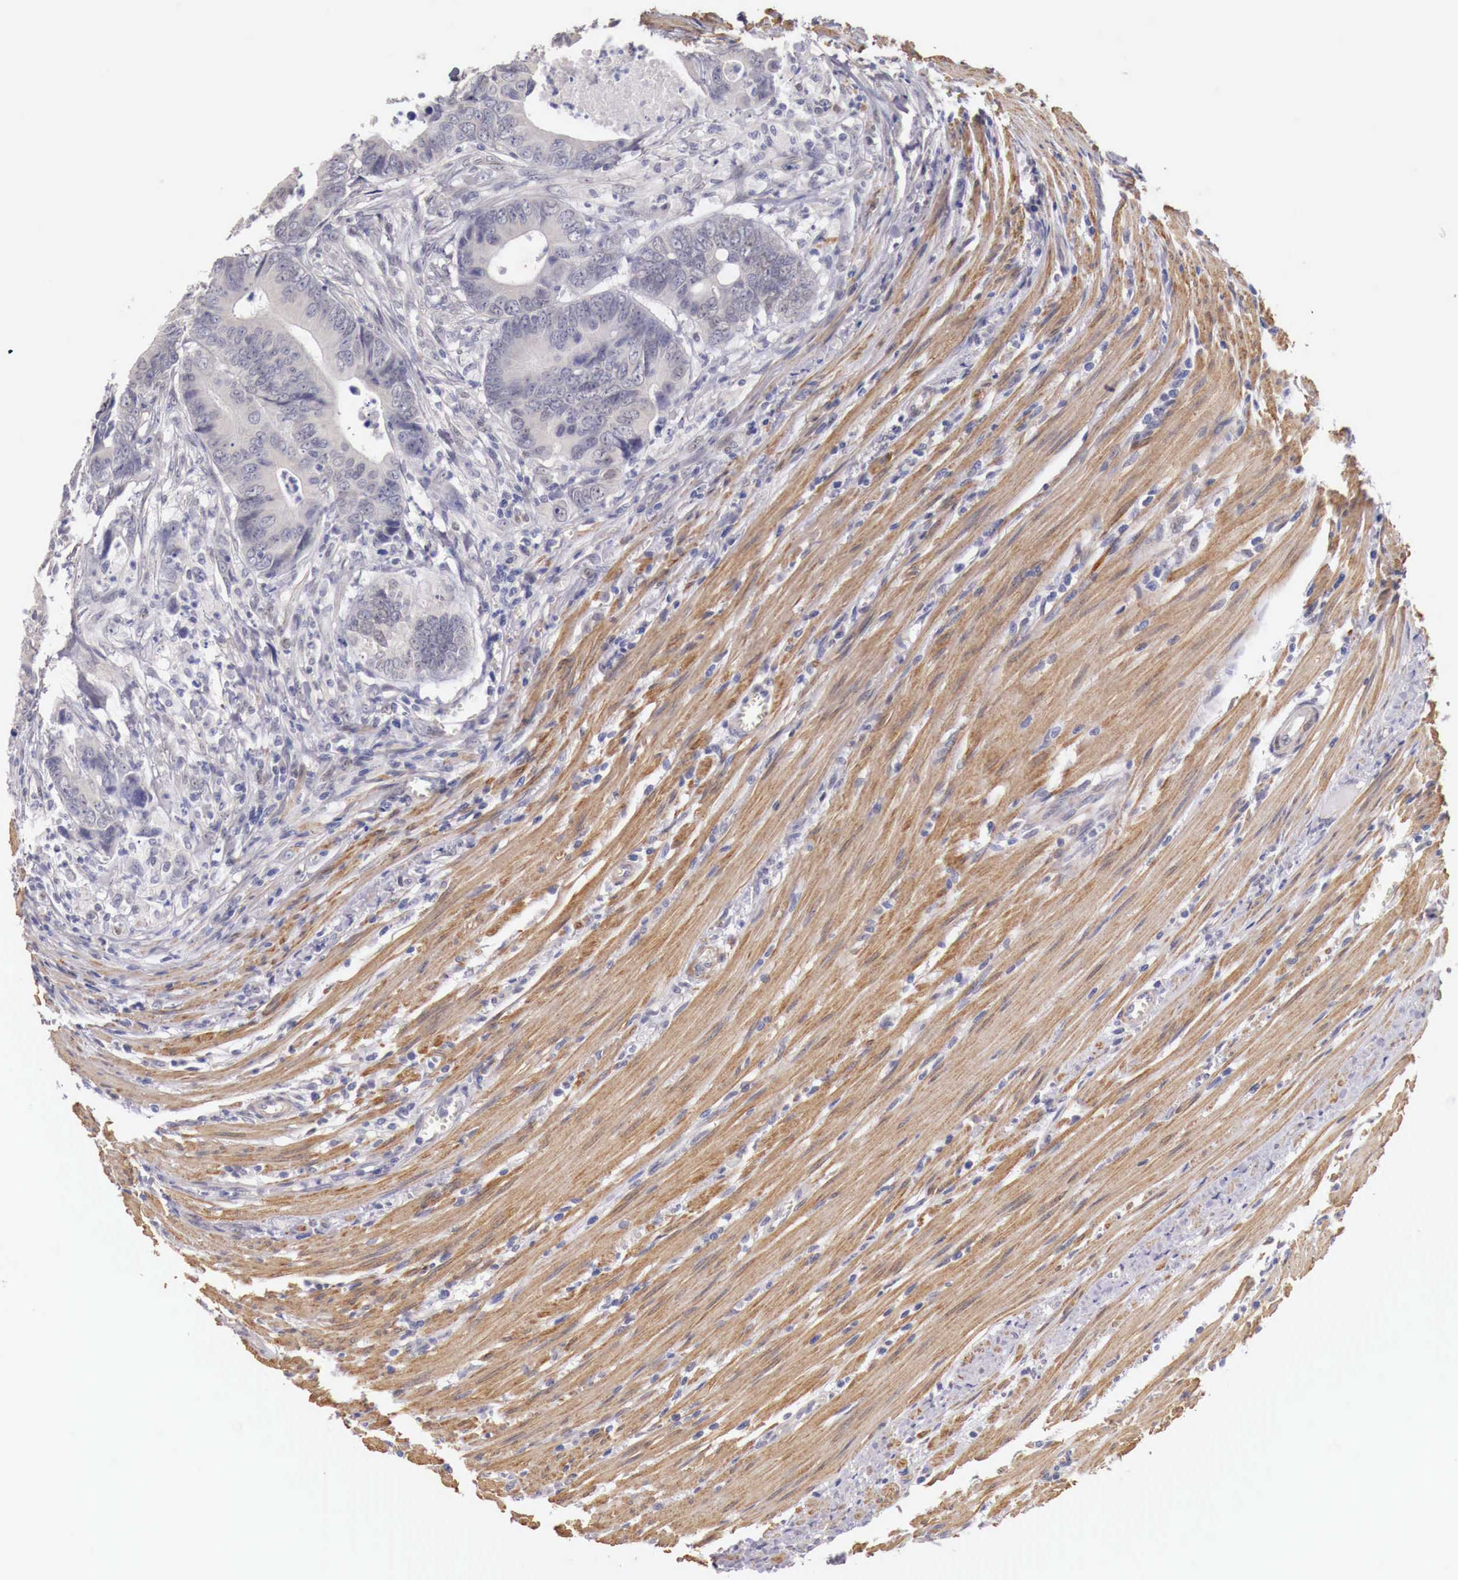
{"staining": {"intensity": "negative", "quantity": "none", "location": "none"}, "tissue": "colorectal cancer", "cell_type": "Tumor cells", "image_type": "cancer", "snomed": [{"axis": "morphology", "description": "Adenocarcinoma, NOS"}, {"axis": "topography", "description": "Colon"}], "caption": "Human colorectal cancer stained for a protein using IHC shows no positivity in tumor cells.", "gene": "ENOX2", "patient": {"sex": "female", "age": 78}}